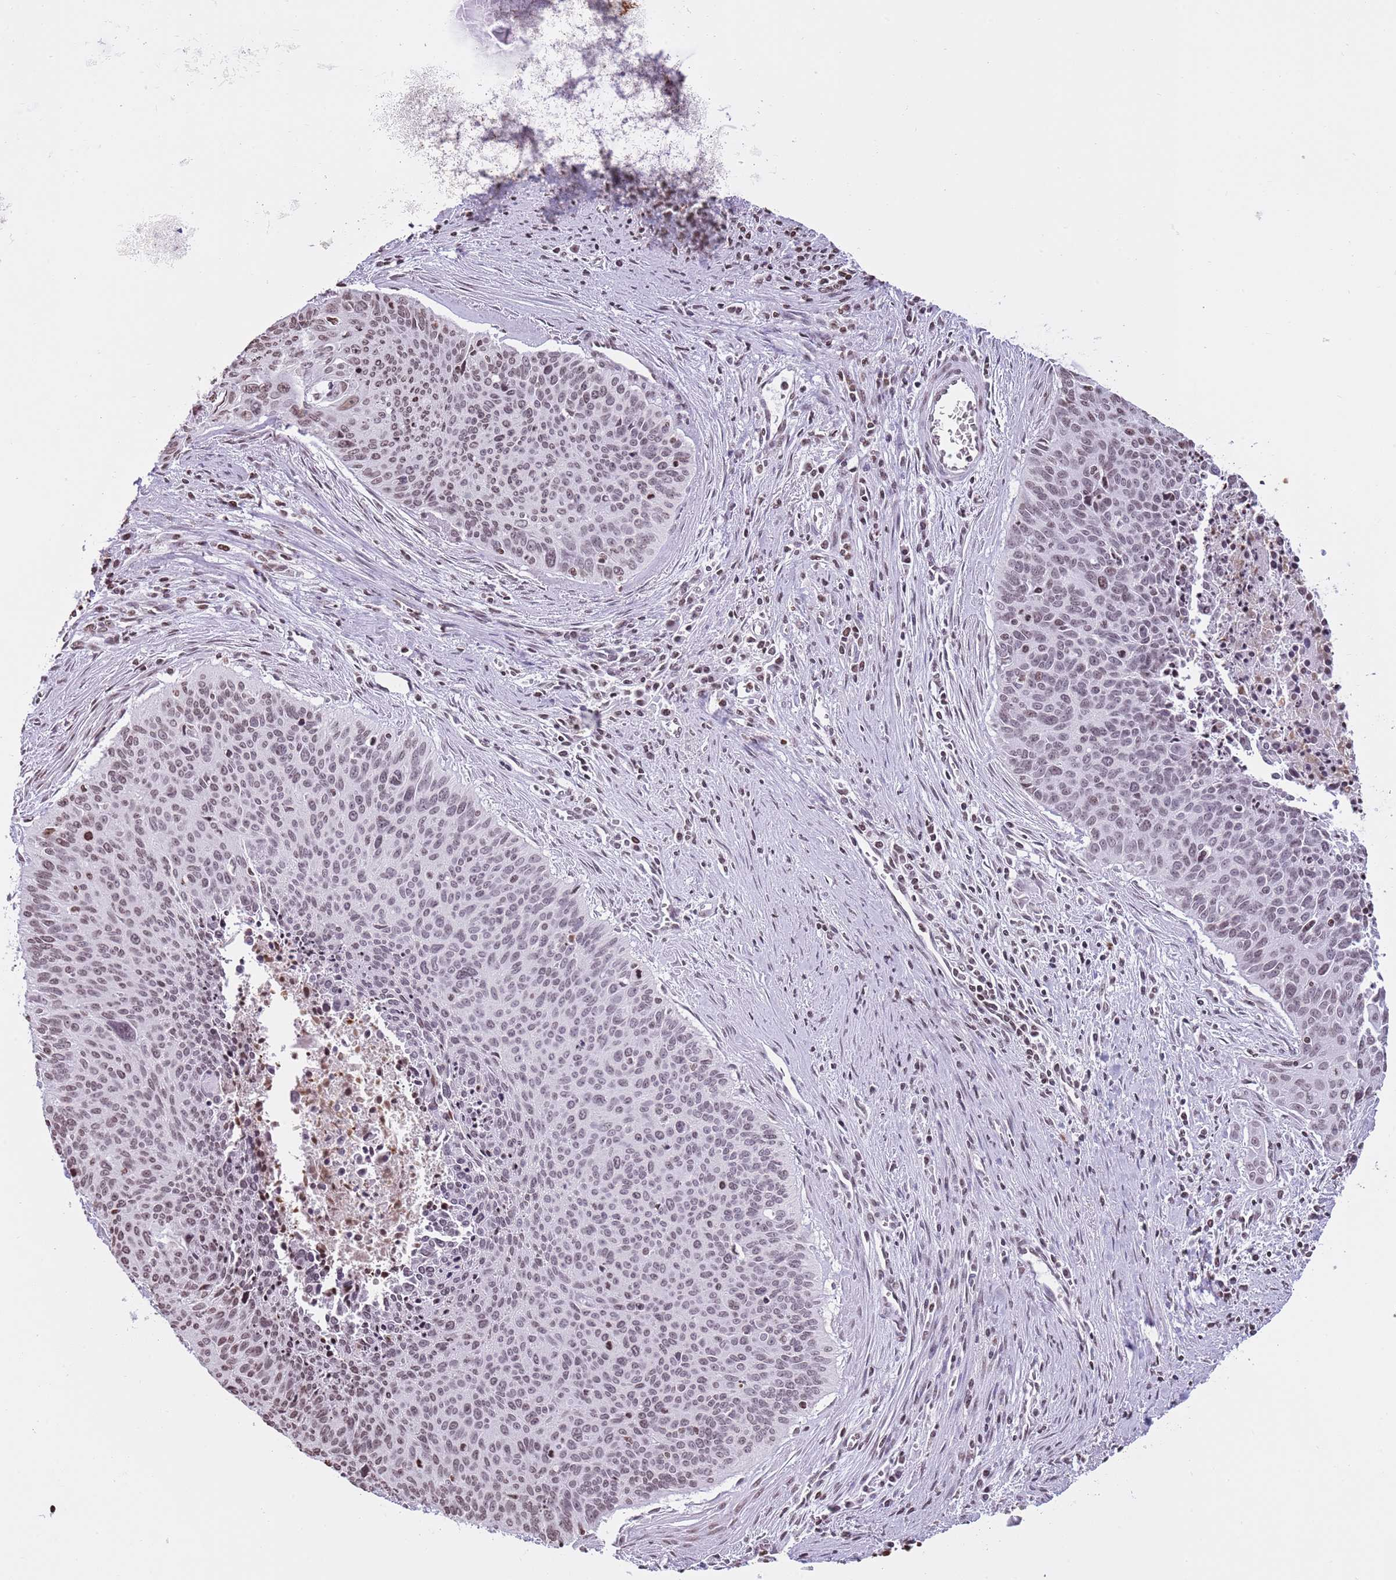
{"staining": {"intensity": "weak", "quantity": "25%-75%", "location": "nuclear"}, "tissue": "cervical cancer", "cell_type": "Tumor cells", "image_type": "cancer", "snomed": [{"axis": "morphology", "description": "Squamous cell carcinoma, NOS"}, {"axis": "topography", "description": "Cervix"}], "caption": "Tumor cells show low levels of weak nuclear staining in approximately 25%-75% of cells in human cervical cancer.", "gene": "KPNA3", "patient": {"sex": "female", "age": 55}}